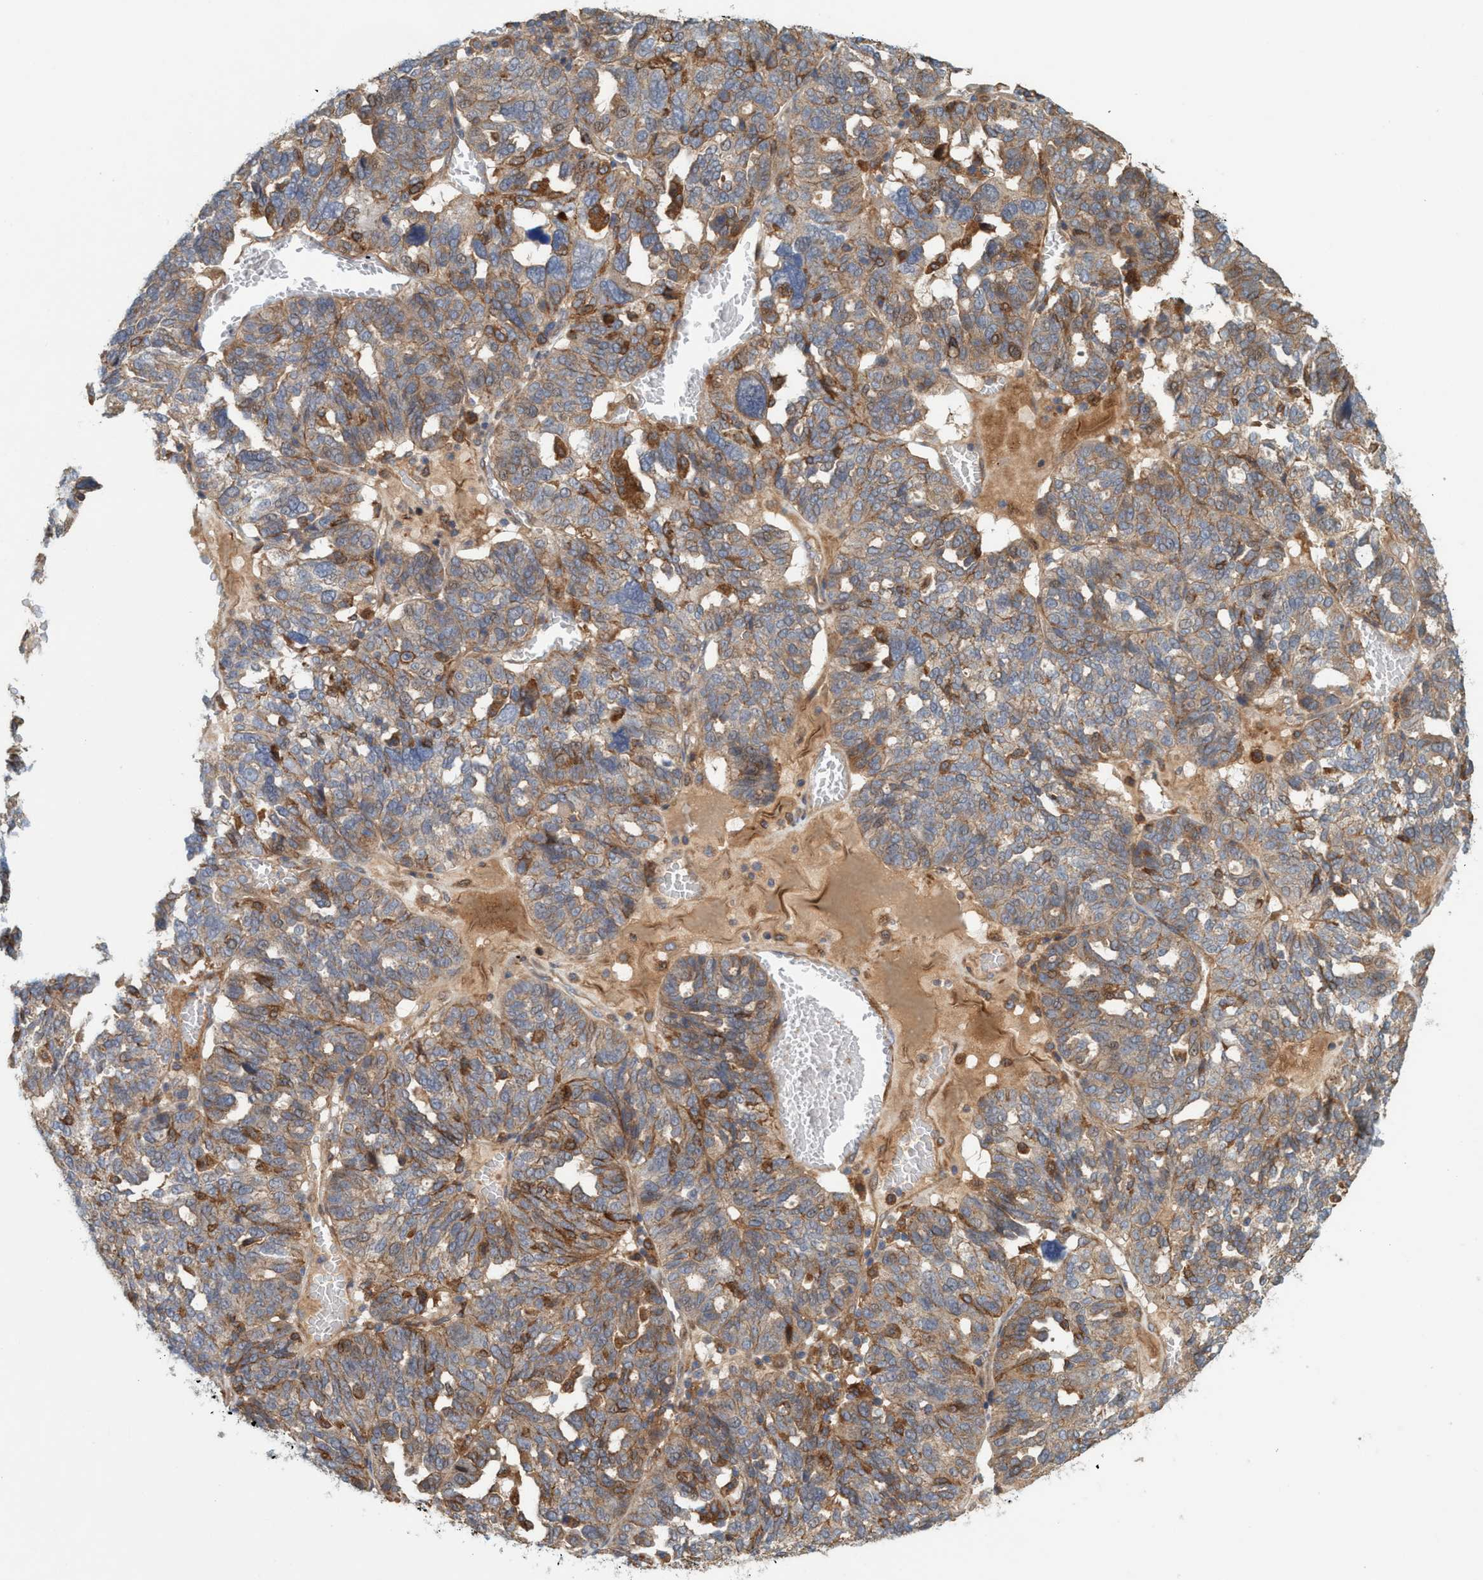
{"staining": {"intensity": "strong", "quantity": "<25%", "location": "cytoplasmic/membranous"}, "tissue": "ovarian cancer", "cell_type": "Tumor cells", "image_type": "cancer", "snomed": [{"axis": "morphology", "description": "Cystadenocarcinoma, serous, NOS"}, {"axis": "topography", "description": "Ovary"}], "caption": "Immunohistochemical staining of ovarian serous cystadenocarcinoma demonstrates medium levels of strong cytoplasmic/membranous protein staining in about <25% of tumor cells. Nuclei are stained in blue.", "gene": "SPECC1", "patient": {"sex": "female", "age": 59}}